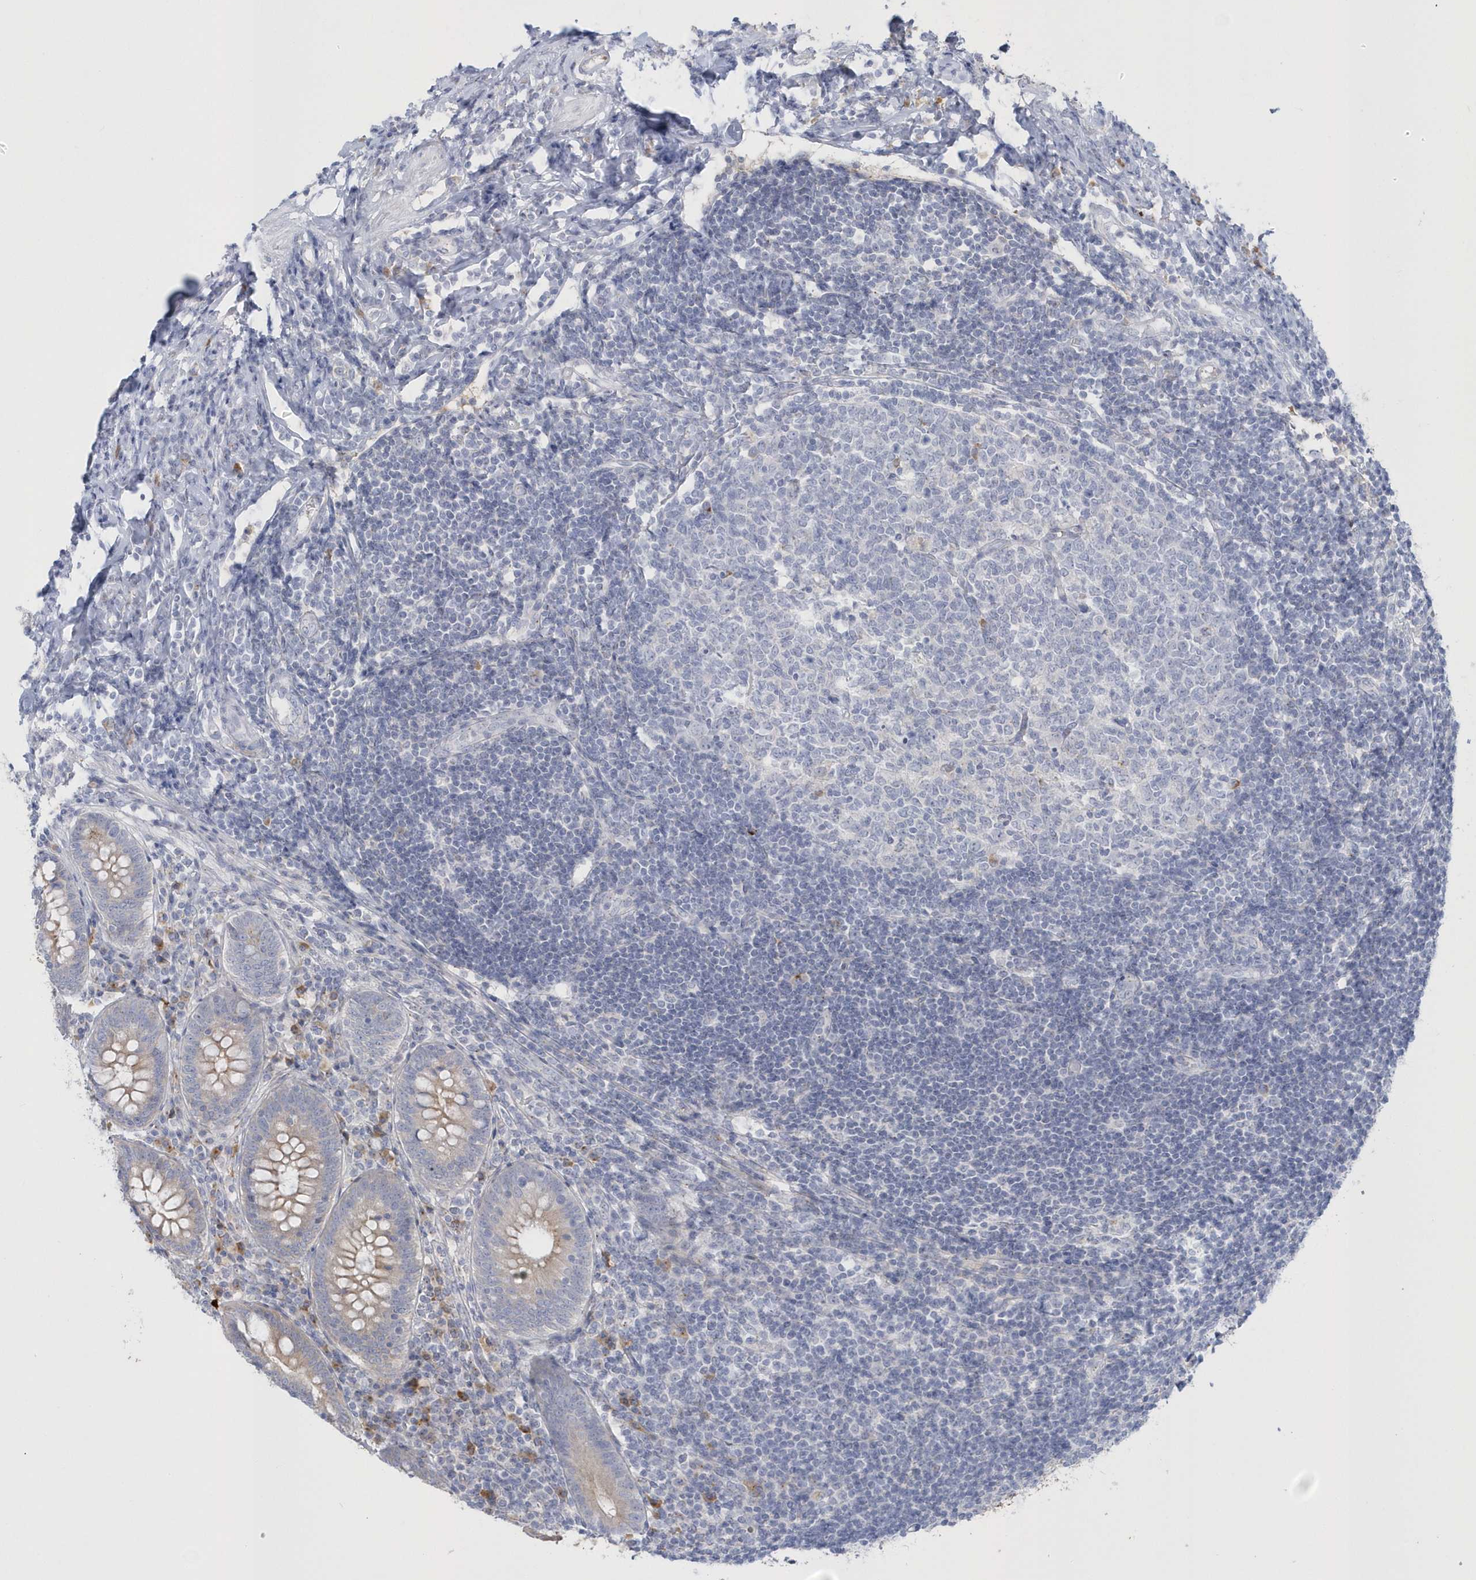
{"staining": {"intensity": "weak", "quantity": "25%-75%", "location": "cytoplasmic/membranous"}, "tissue": "appendix", "cell_type": "Glandular cells", "image_type": "normal", "snomed": [{"axis": "morphology", "description": "Normal tissue, NOS"}, {"axis": "topography", "description": "Appendix"}], "caption": "Weak cytoplasmic/membranous expression for a protein is identified in about 25%-75% of glandular cells of benign appendix using immunohistochemistry.", "gene": "SEMA3D", "patient": {"sex": "female", "age": 54}}